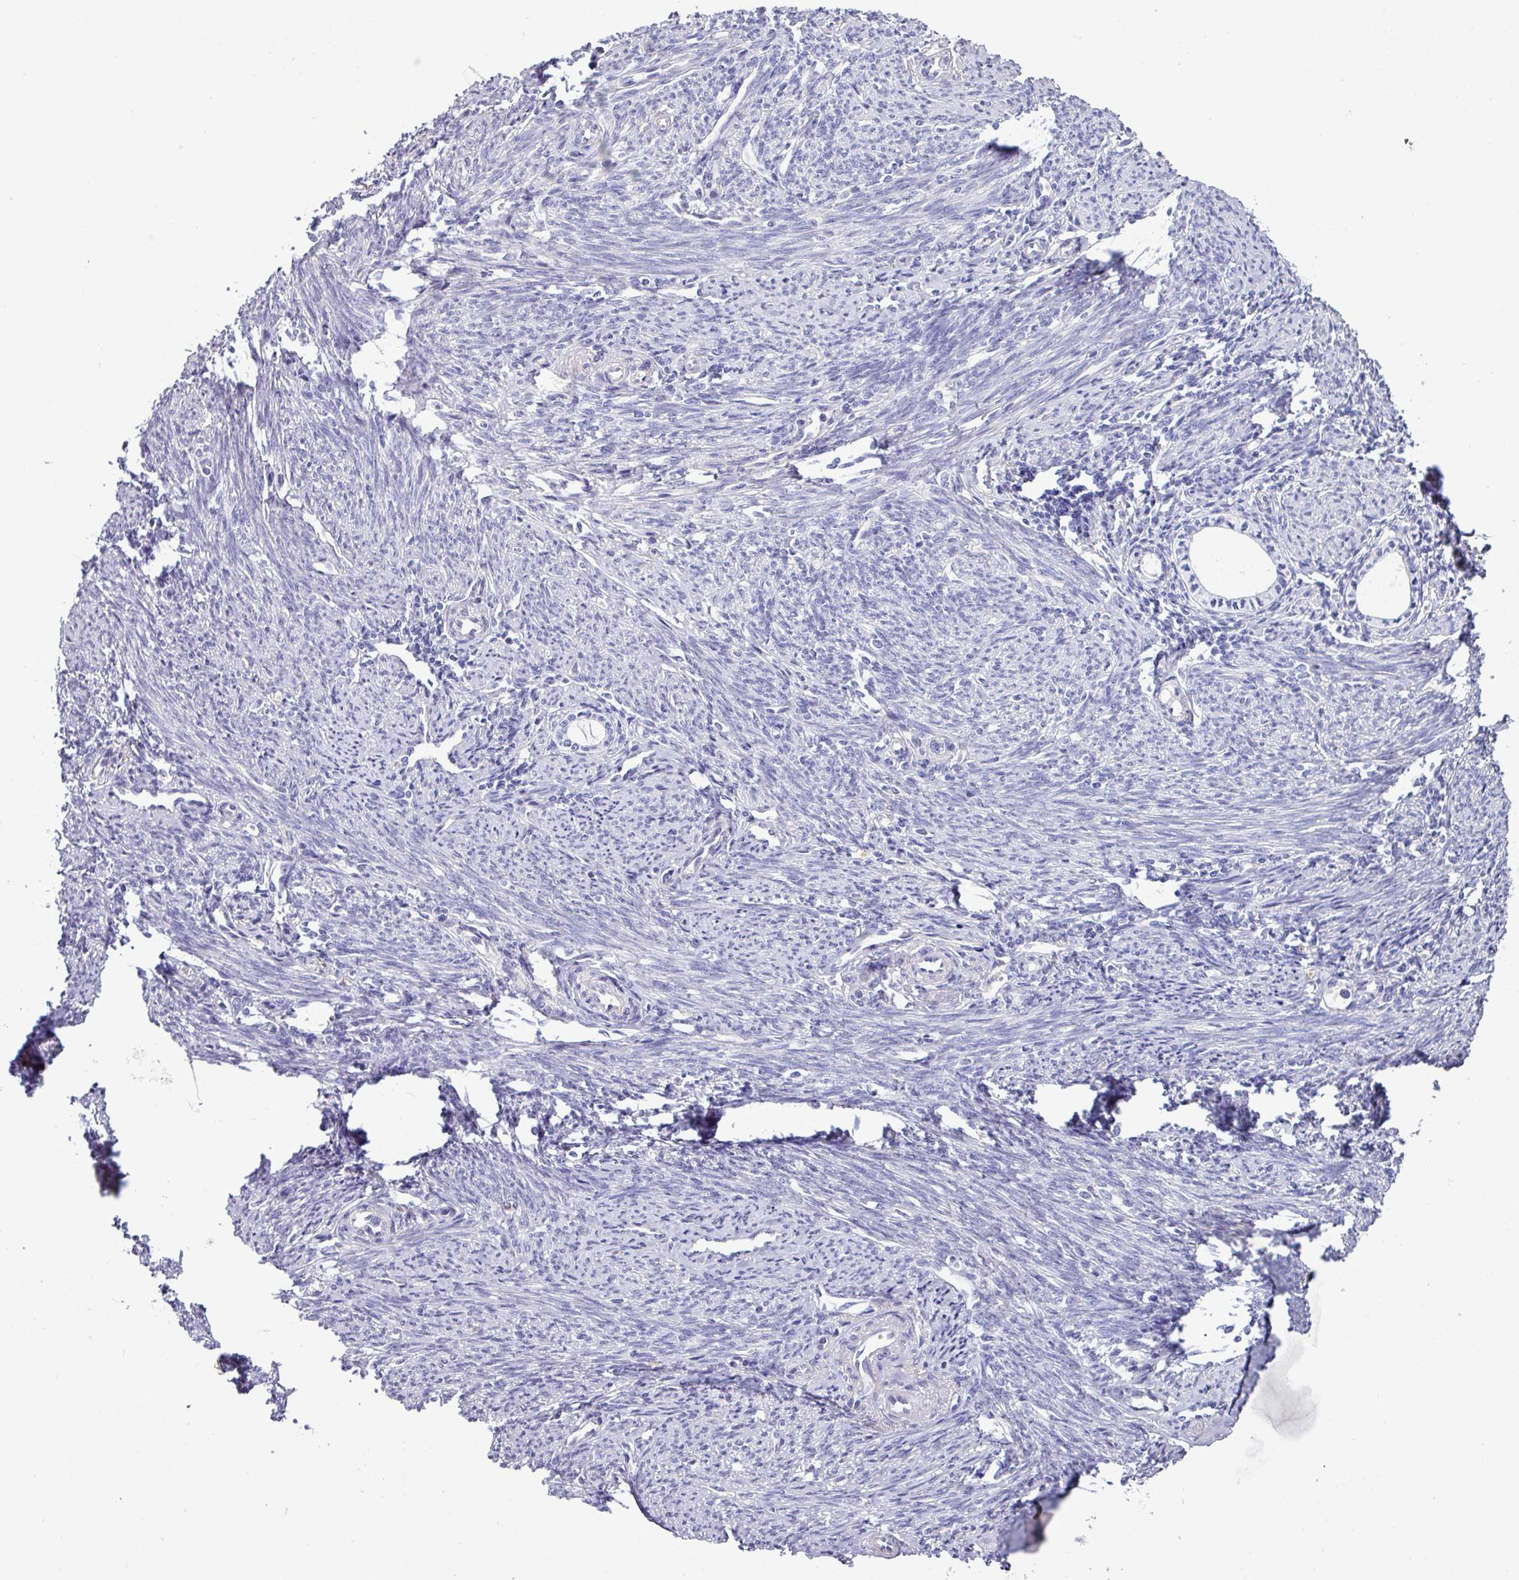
{"staining": {"intensity": "negative", "quantity": "none", "location": "none"}, "tissue": "endometrium", "cell_type": "Cells in endometrial stroma", "image_type": "normal", "snomed": [{"axis": "morphology", "description": "Normal tissue, NOS"}, {"axis": "topography", "description": "Endometrium"}], "caption": "High power microscopy micrograph of an immunohistochemistry photomicrograph of normal endometrium, revealing no significant expression in cells in endometrial stroma. (DAB (3,3'-diaminobenzidine) immunohistochemistry, high magnification).", "gene": "KIRREL3", "patient": {"sex": "female", "age": 63}}